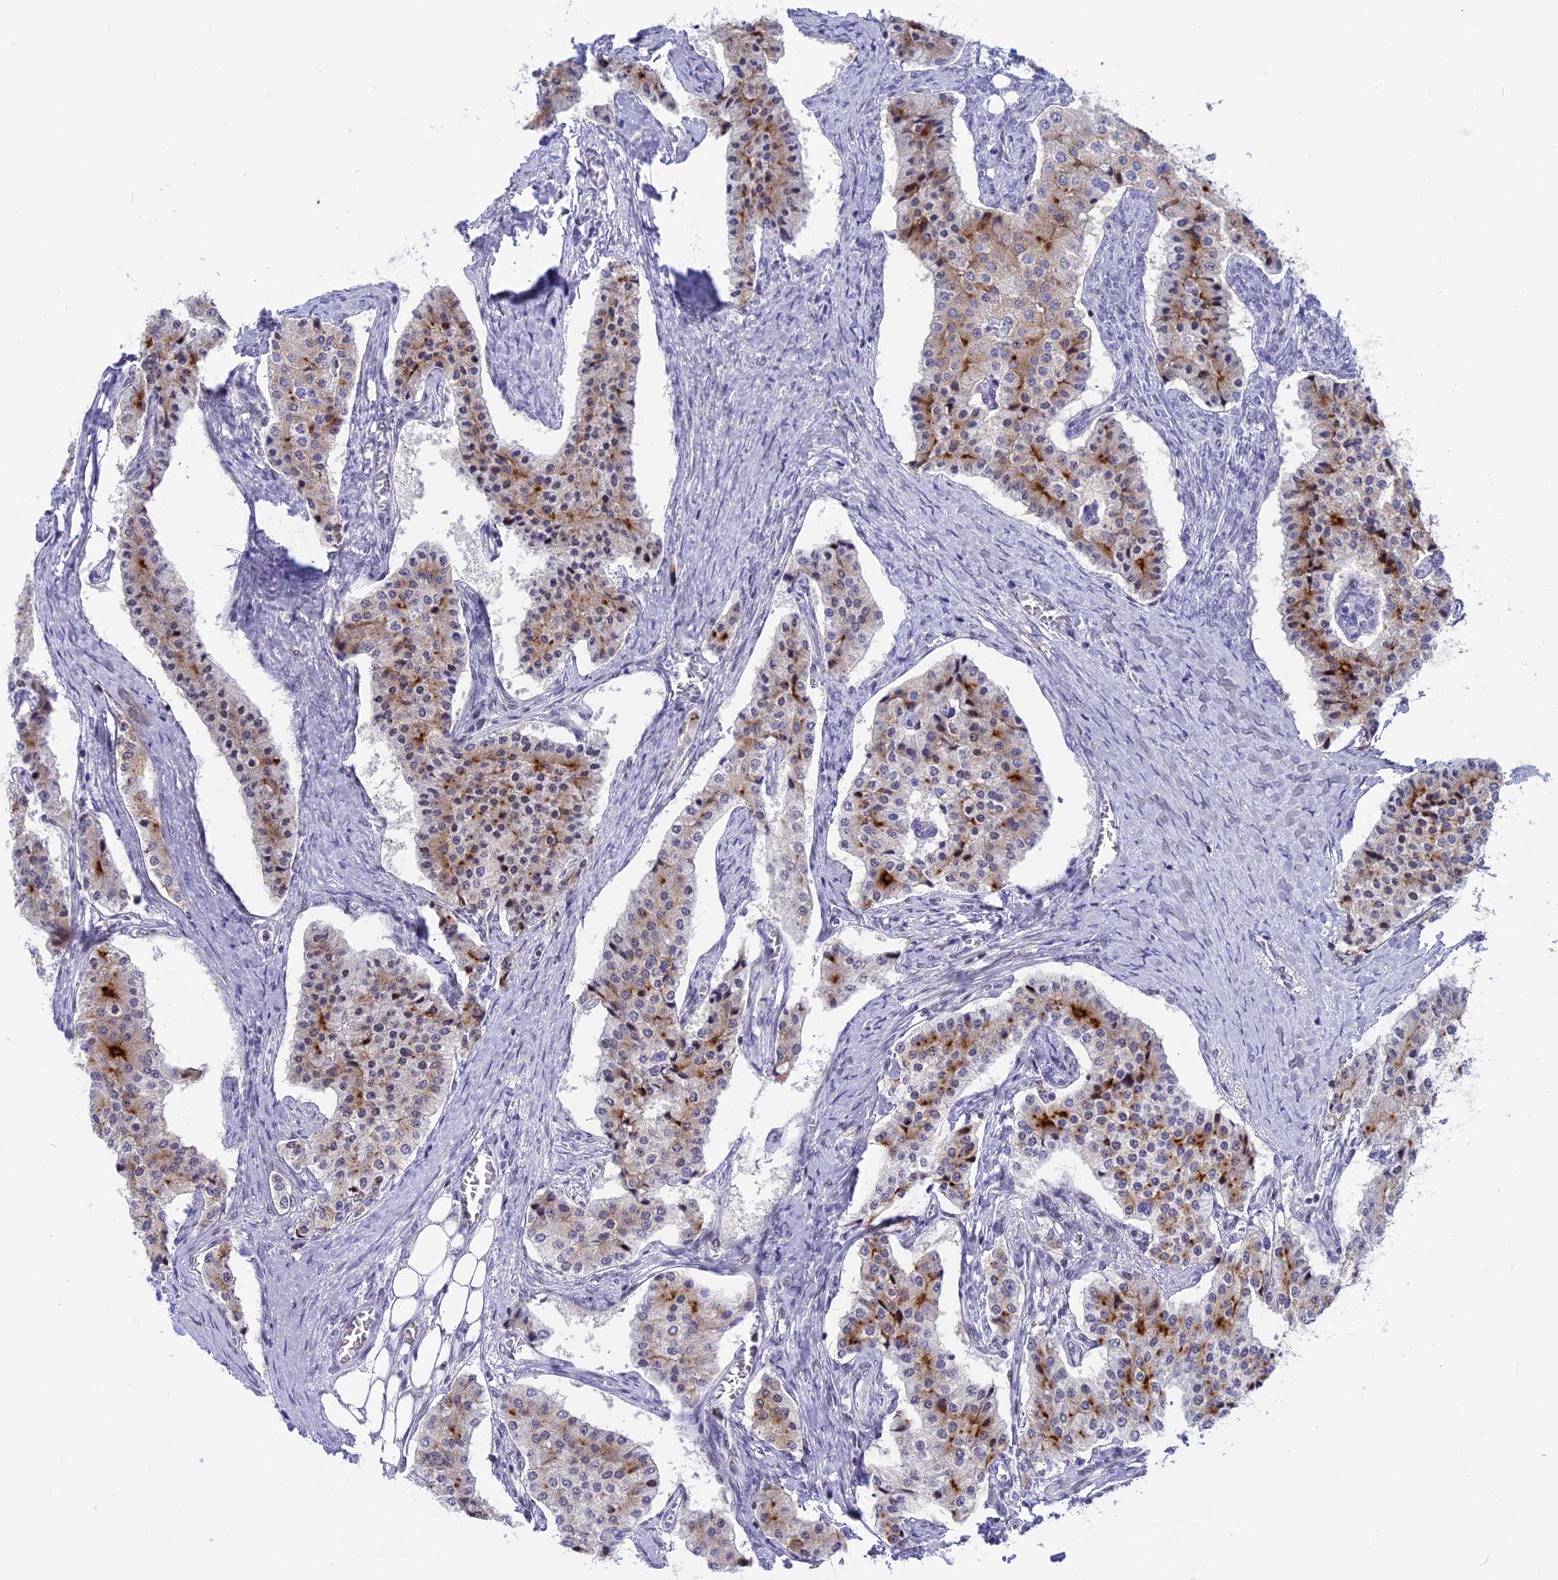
{"staining": {"intensity": "strong", "quantity": "<25%", "location": "cytoplasmic/membranous"}, "tissue": "carcinoid", "cell_type": "Tumor cells", "image_type": "cancer", "snomed": [{"axis": "morphology", "description": "Carcinoid, malignant, NOS"}, {"axis": "topography", "description": "Colon"}], "caption": "Approximately <25% of tumor cells in carcinoid (malignant) reveal strong cytoplasmic/membranous protein staining as visualized by brown immunohistochemical staining.", "gene": "SPIRE2", "patient": {"sex": "female", "age": 52}}